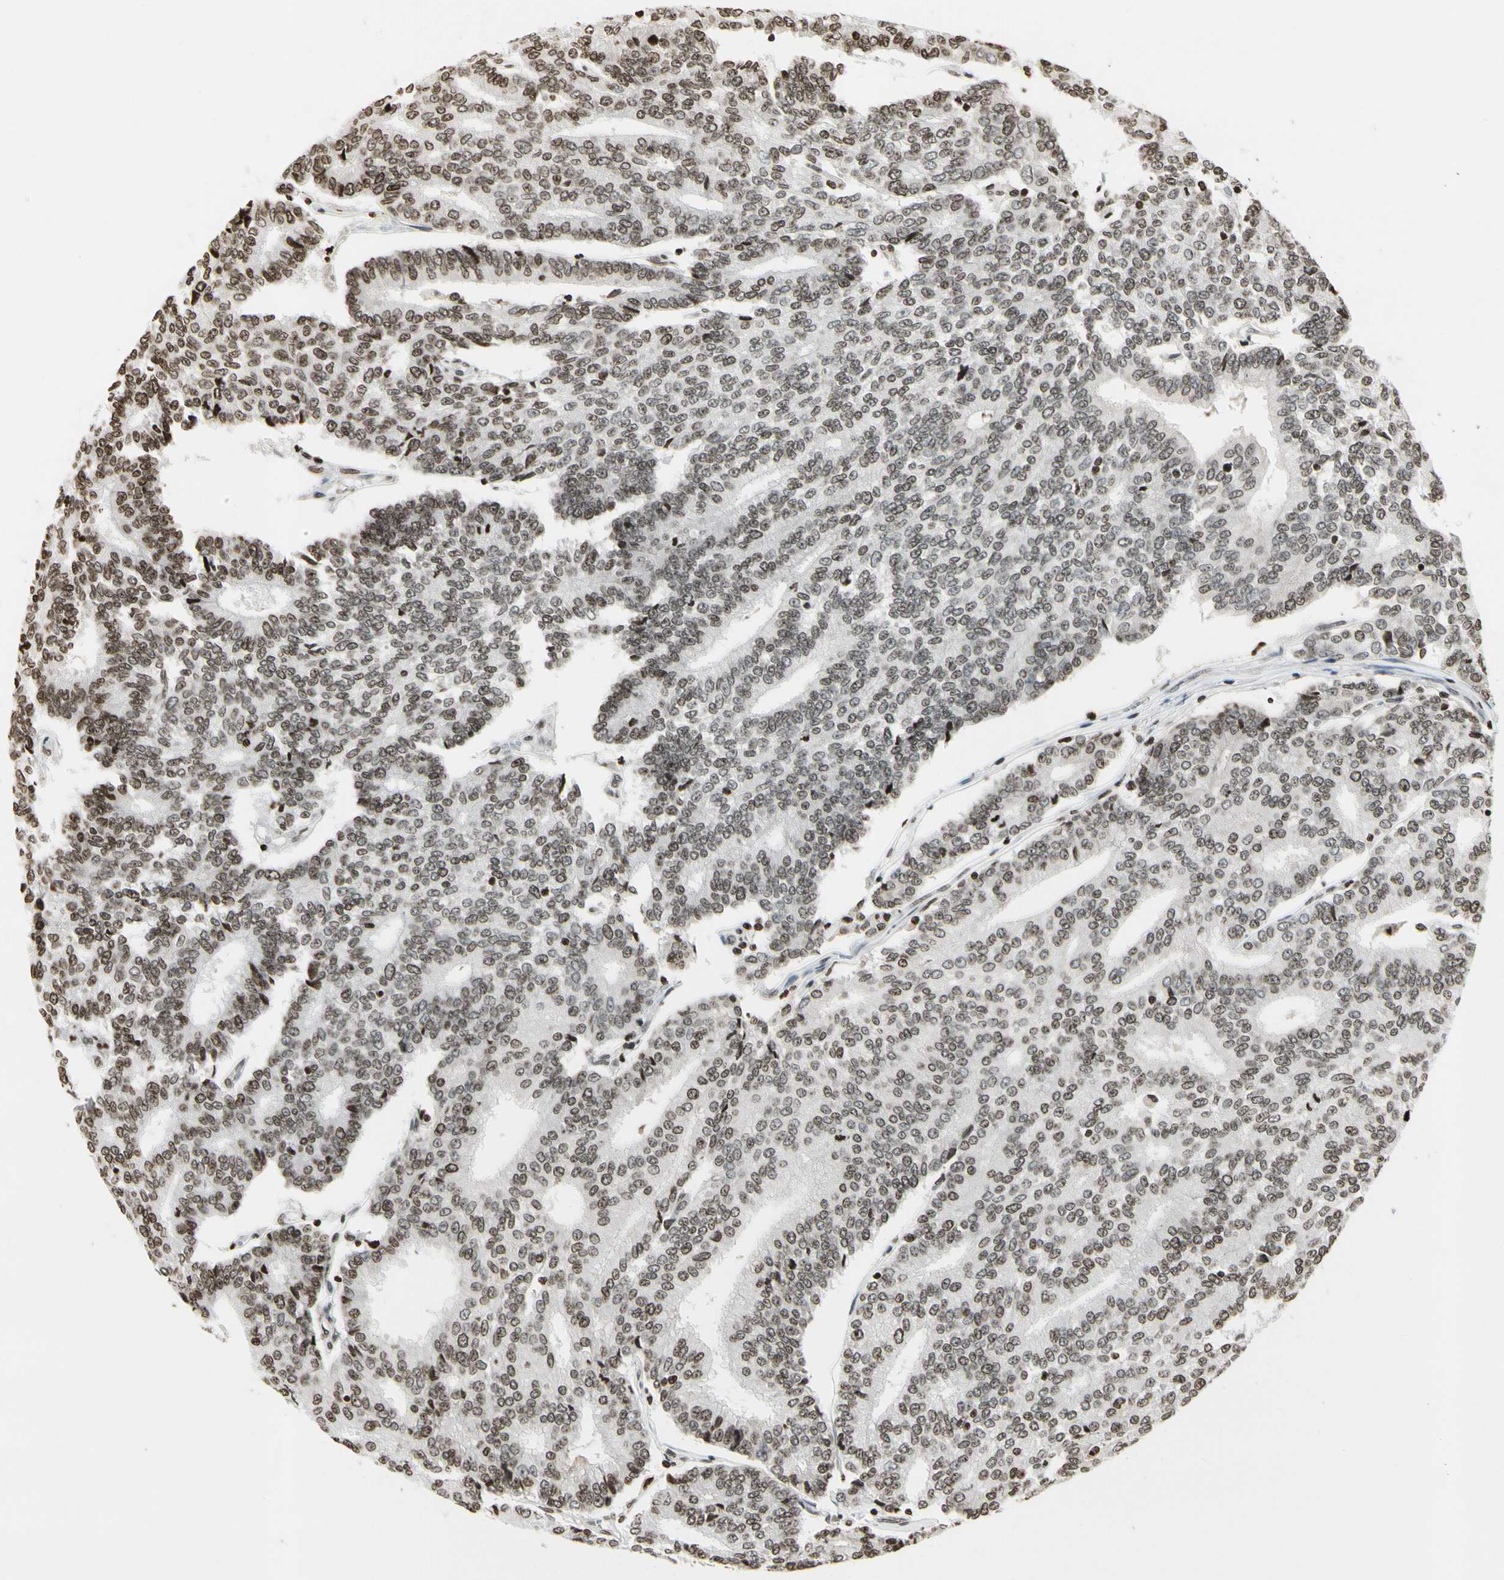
{"staining": {"intensity": "moderate", "quantity": "25%-75%", "location": "nuclear"}, "tissue": "prostate cancer", "cell_type": "Tumor cells", "image_type": "cancer", "snomed": [{"axis": "morphology", "description": "Adenocarcinoma, High grade"}, {"axis": "topography", "description": "Prostate"}], "caption": "Immunohistochemistry (DAB) staining of human prostate cancer reveals moderate nuclear protein expression in approximately 25%-75% of tumor cells.", "gene": "RORA", "patient": {"sex": "male", "age": 55}}